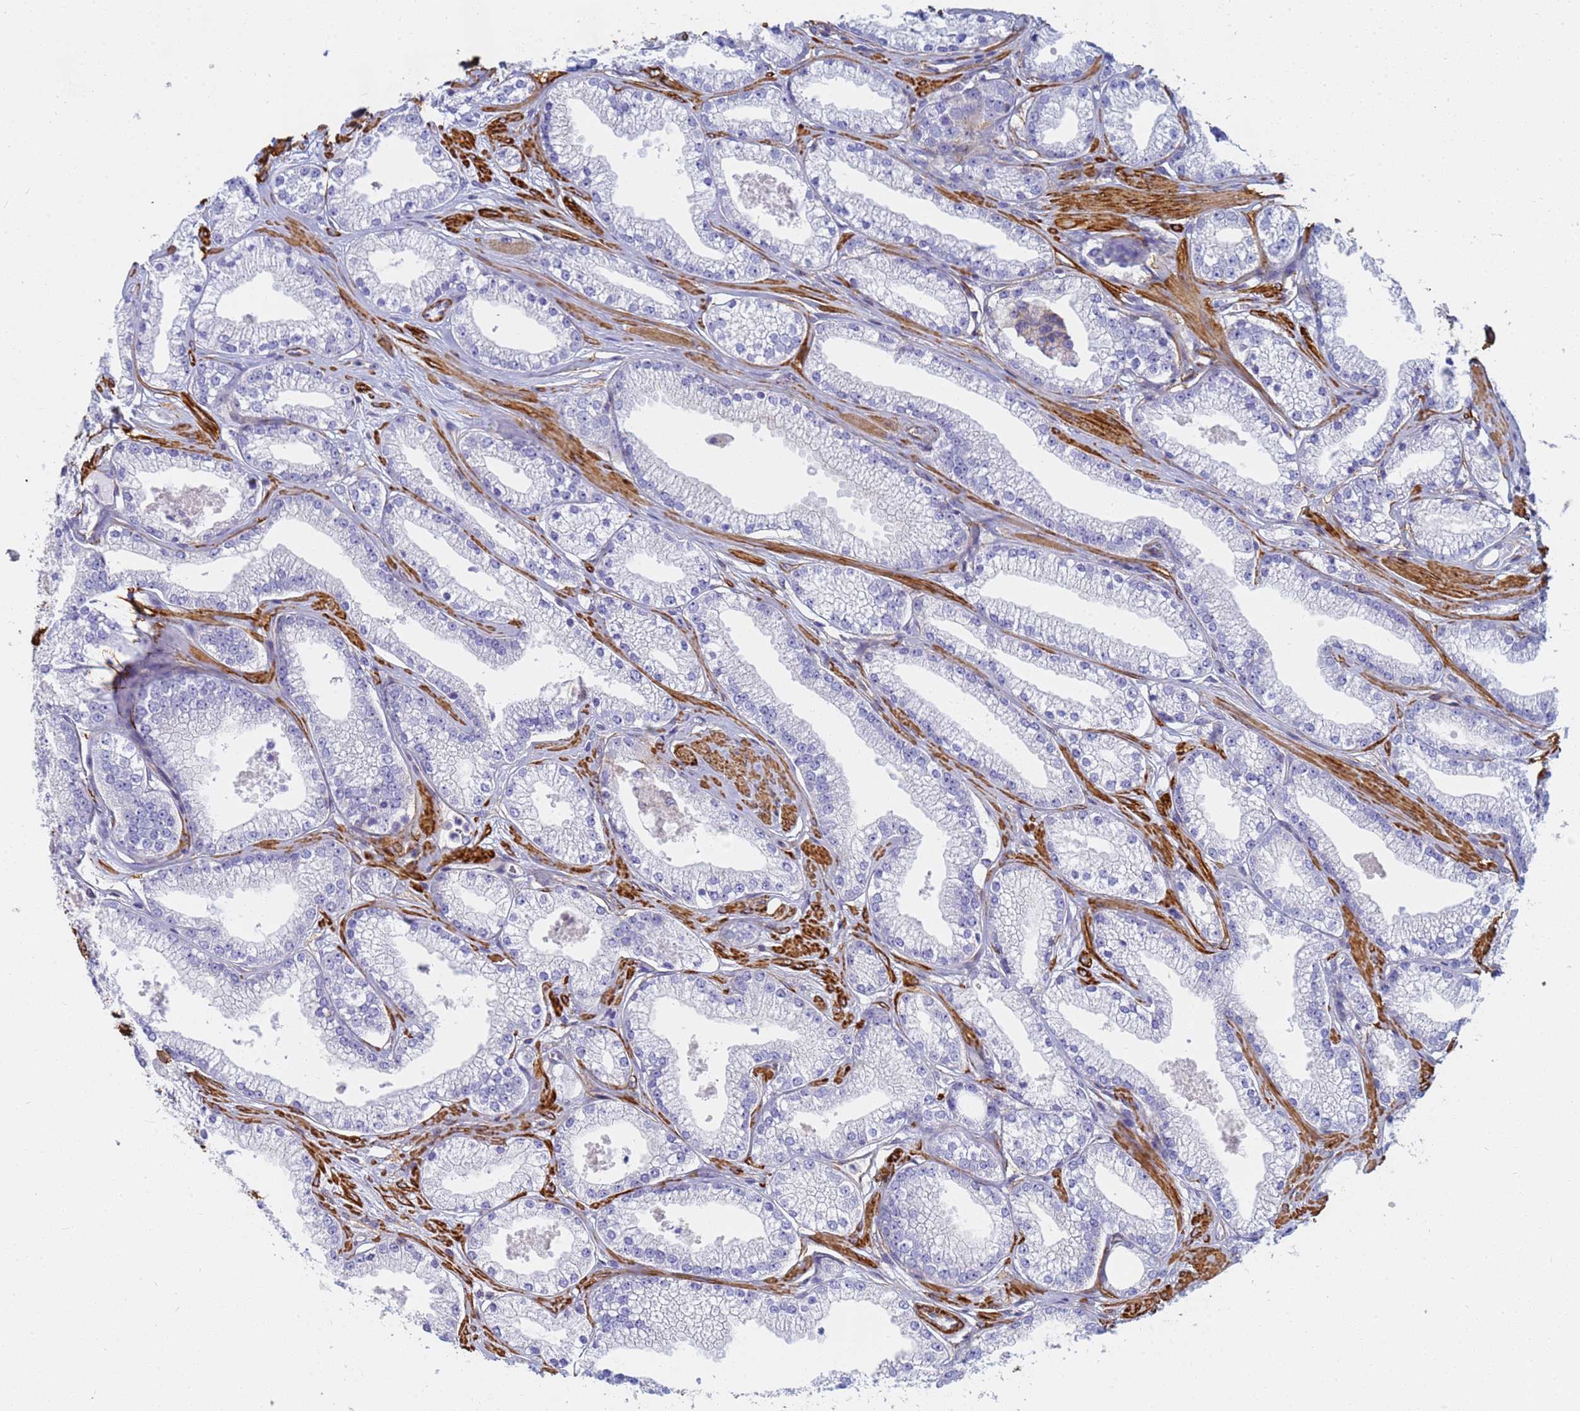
{"staining": {"intensity": "negative", "quantity": "none", "location": "none"}, "tissue": "prostate cancer", "cell_type": "Tumor cells", "image_type": "cancer", "snomed": [{"axis": "morphology", "description": "Adenocarcinoma, High grade"}, {"axis": "topography", "description": "Prostate"}], "caption": "A micrograph of human prostate cancer is negative for staining in tumor cells.", "gene": "TPM1", "patient": {"sex": "male", "age": 67}}